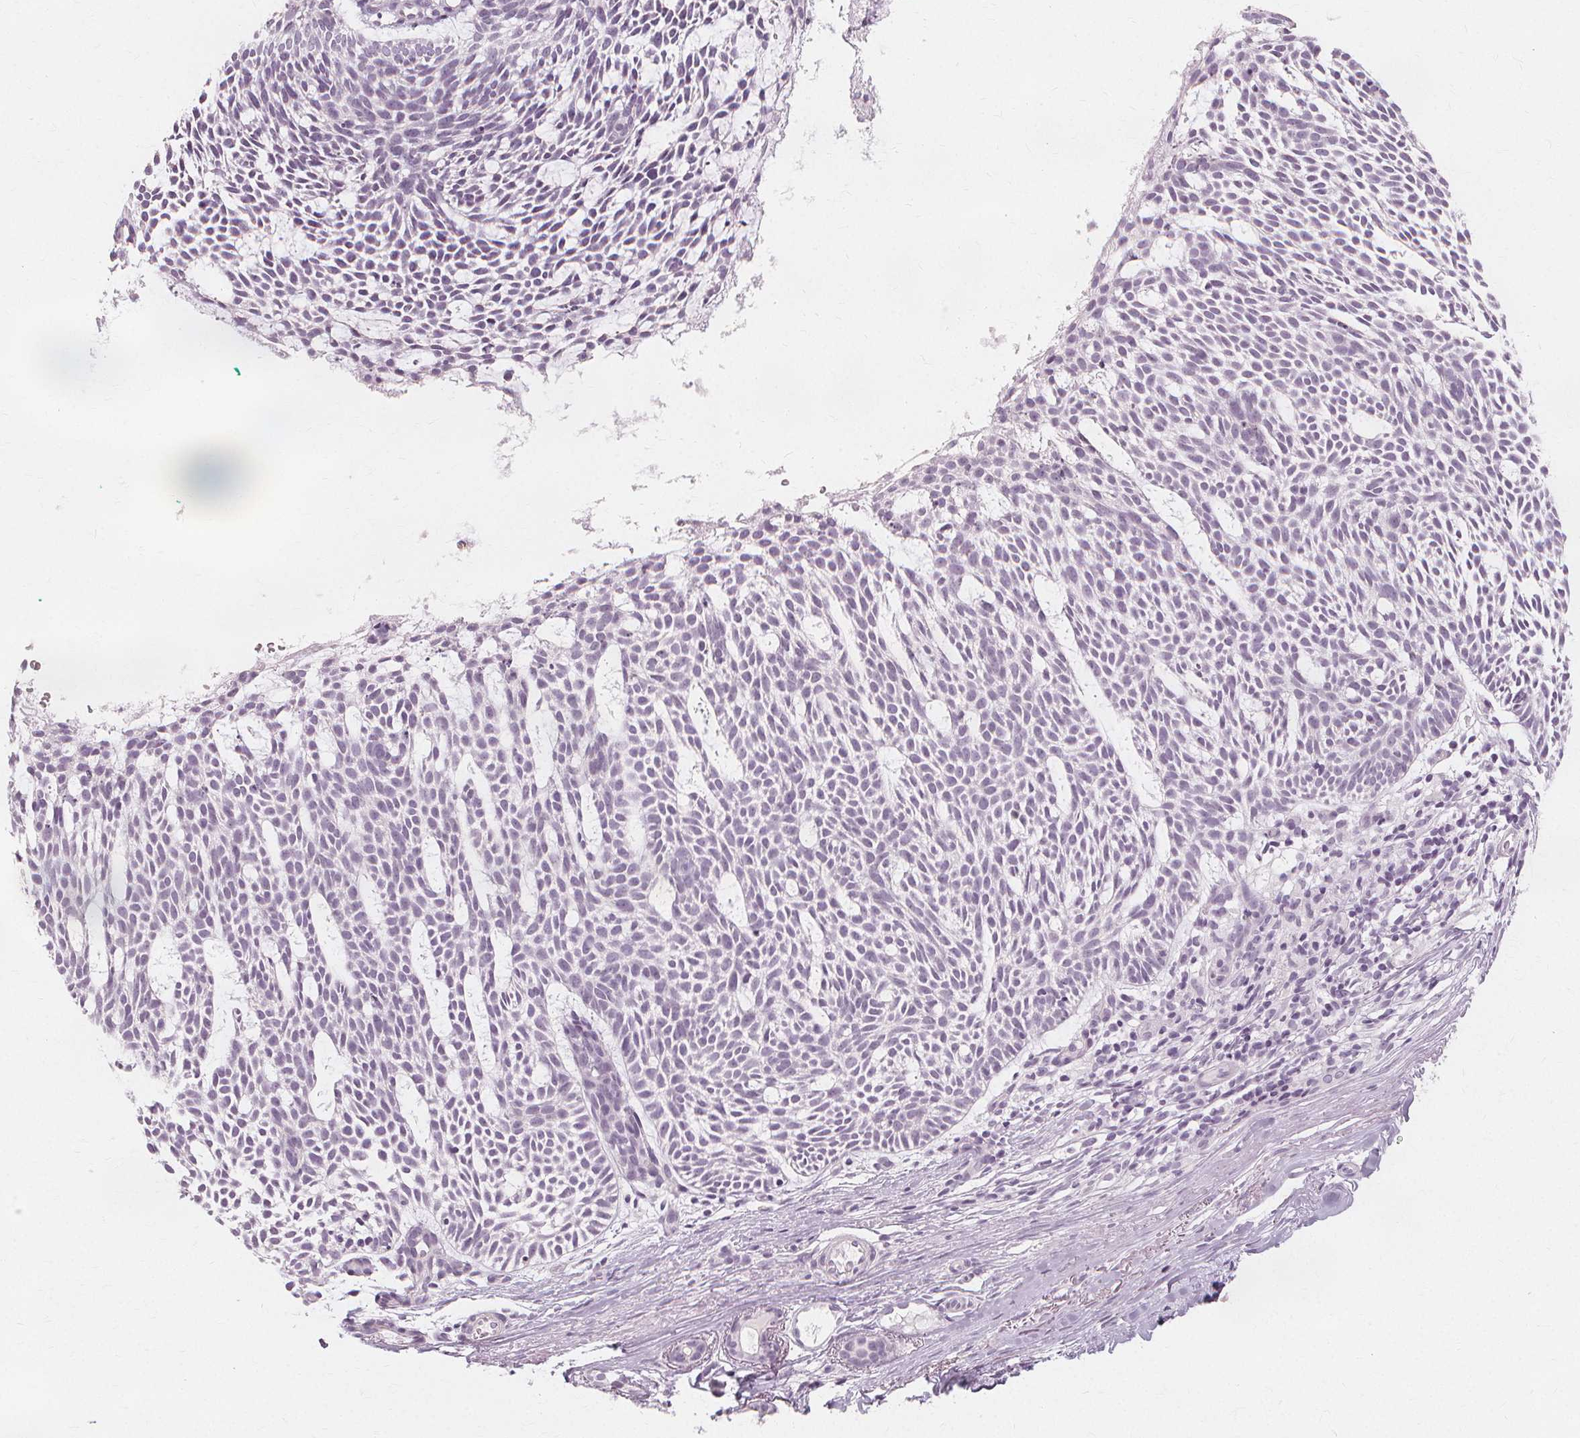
{"staining": {"intensity": "negative", "quantity": "none", "location": "none"}, "tissue": "skin cancer", "cell_type": "Tumor cells", "image_type": "cancer", "snomed": [{"axis": "morphology", "description": "Basal cell carcinoma"}, {"axis": "topography", "description": "Skin"}], "caption": "Immunohistochemical staining of human skin basal cell carcinoma exhibits no significant expression in tumor cells.", "gene": "NXPE1", "patient": {"sex": "male", "age": 83}}